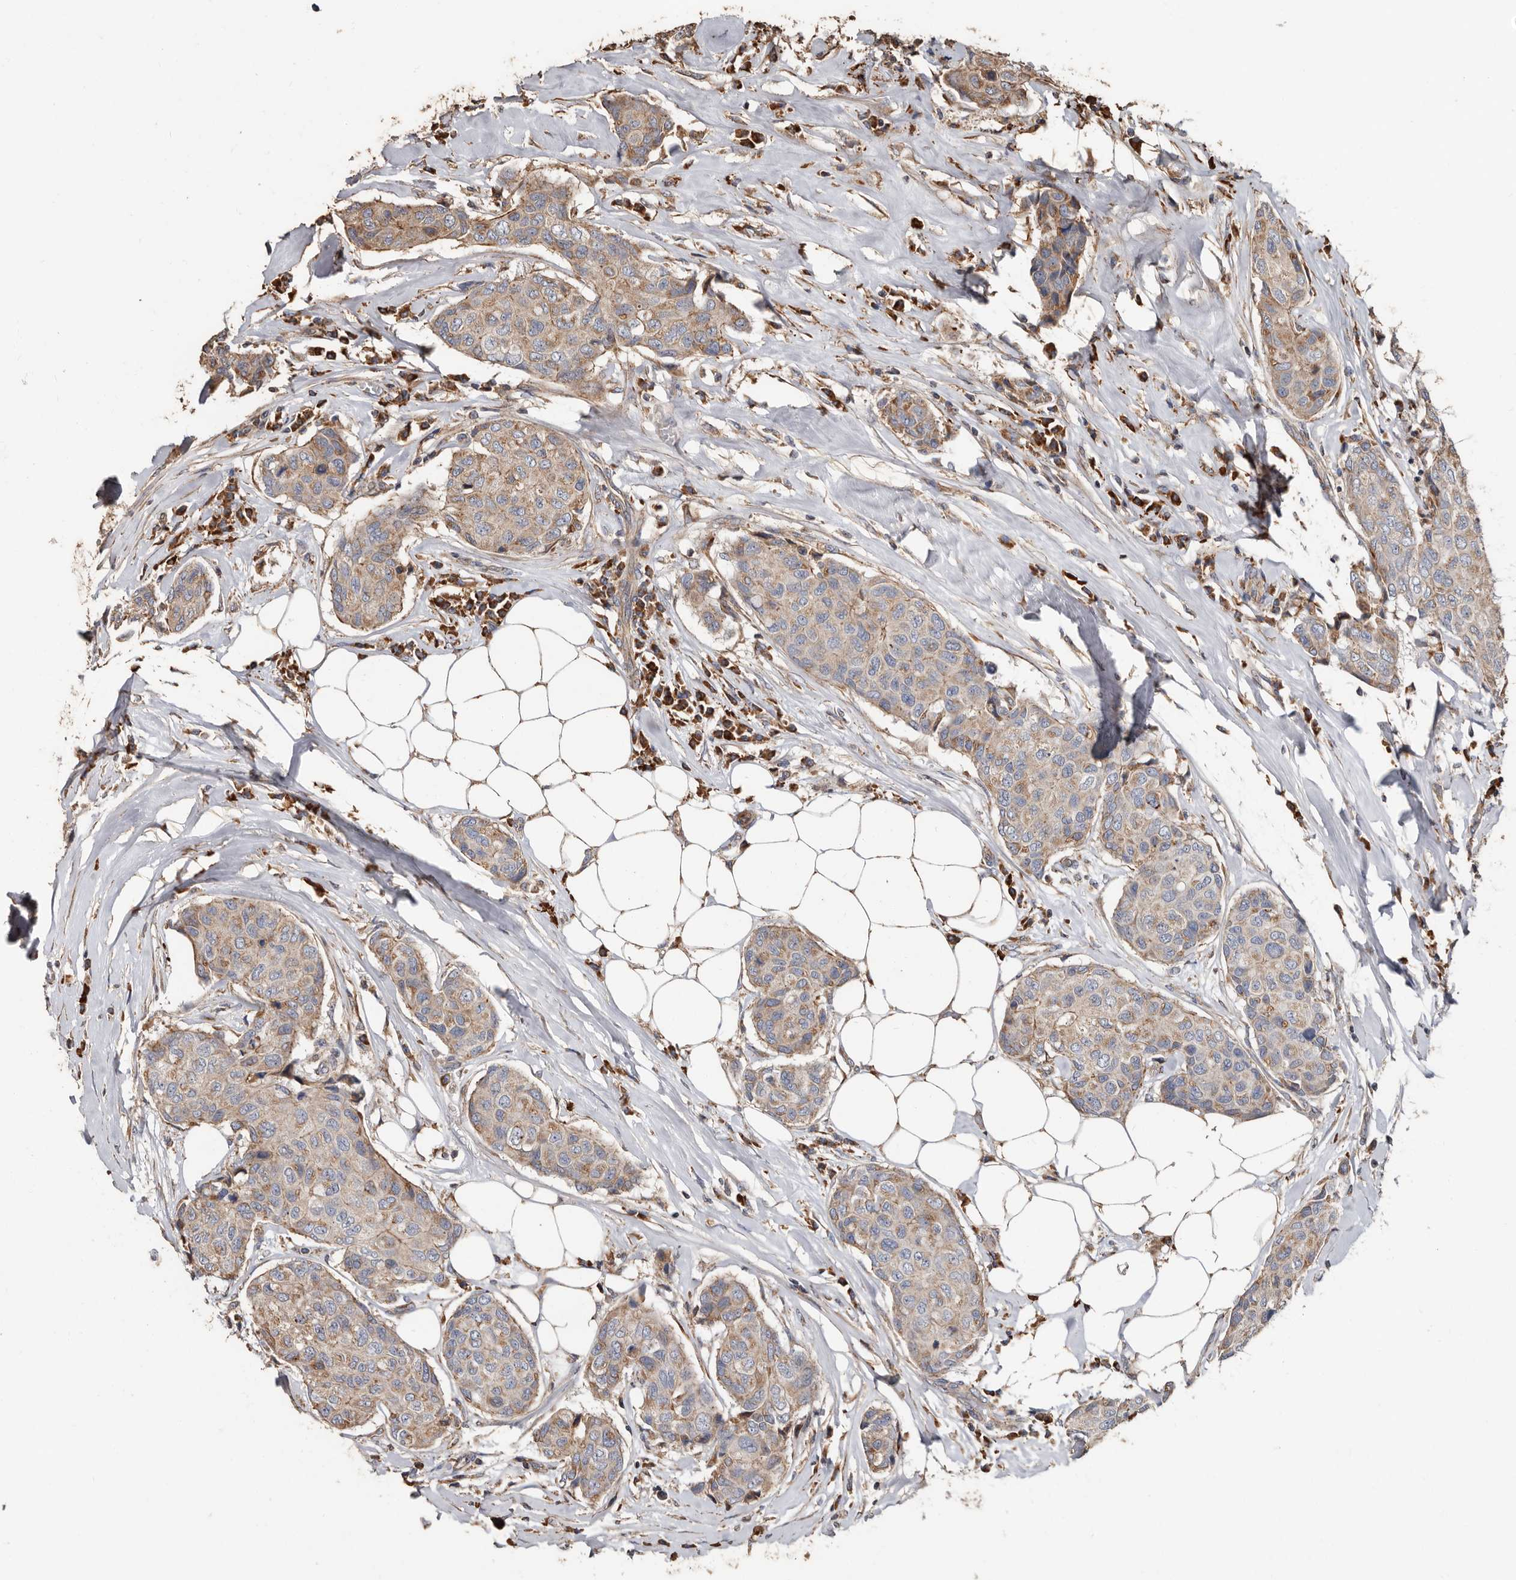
{"staining": {"intensity": "weak", "quantity": ">75%", "location": "cytoplasmic/membranous"}, "tissue": "breast cancer", "cell_type": "Tumor cells", "image_type": "cancer", "snomed": [{"axis": "morphology", "description": "Duct carcinoma"}, {"axis": "topography", "description": "Breast"}], "caption": "The histopathology image exhibits staining of breast infiltrating ductal carcinoma, revealing weak cytoplasmic/membranous protein staining (brown color) within tumor cells.", "gene": "OSGIN2", "patient": {"sex": "female", "age": 80}}